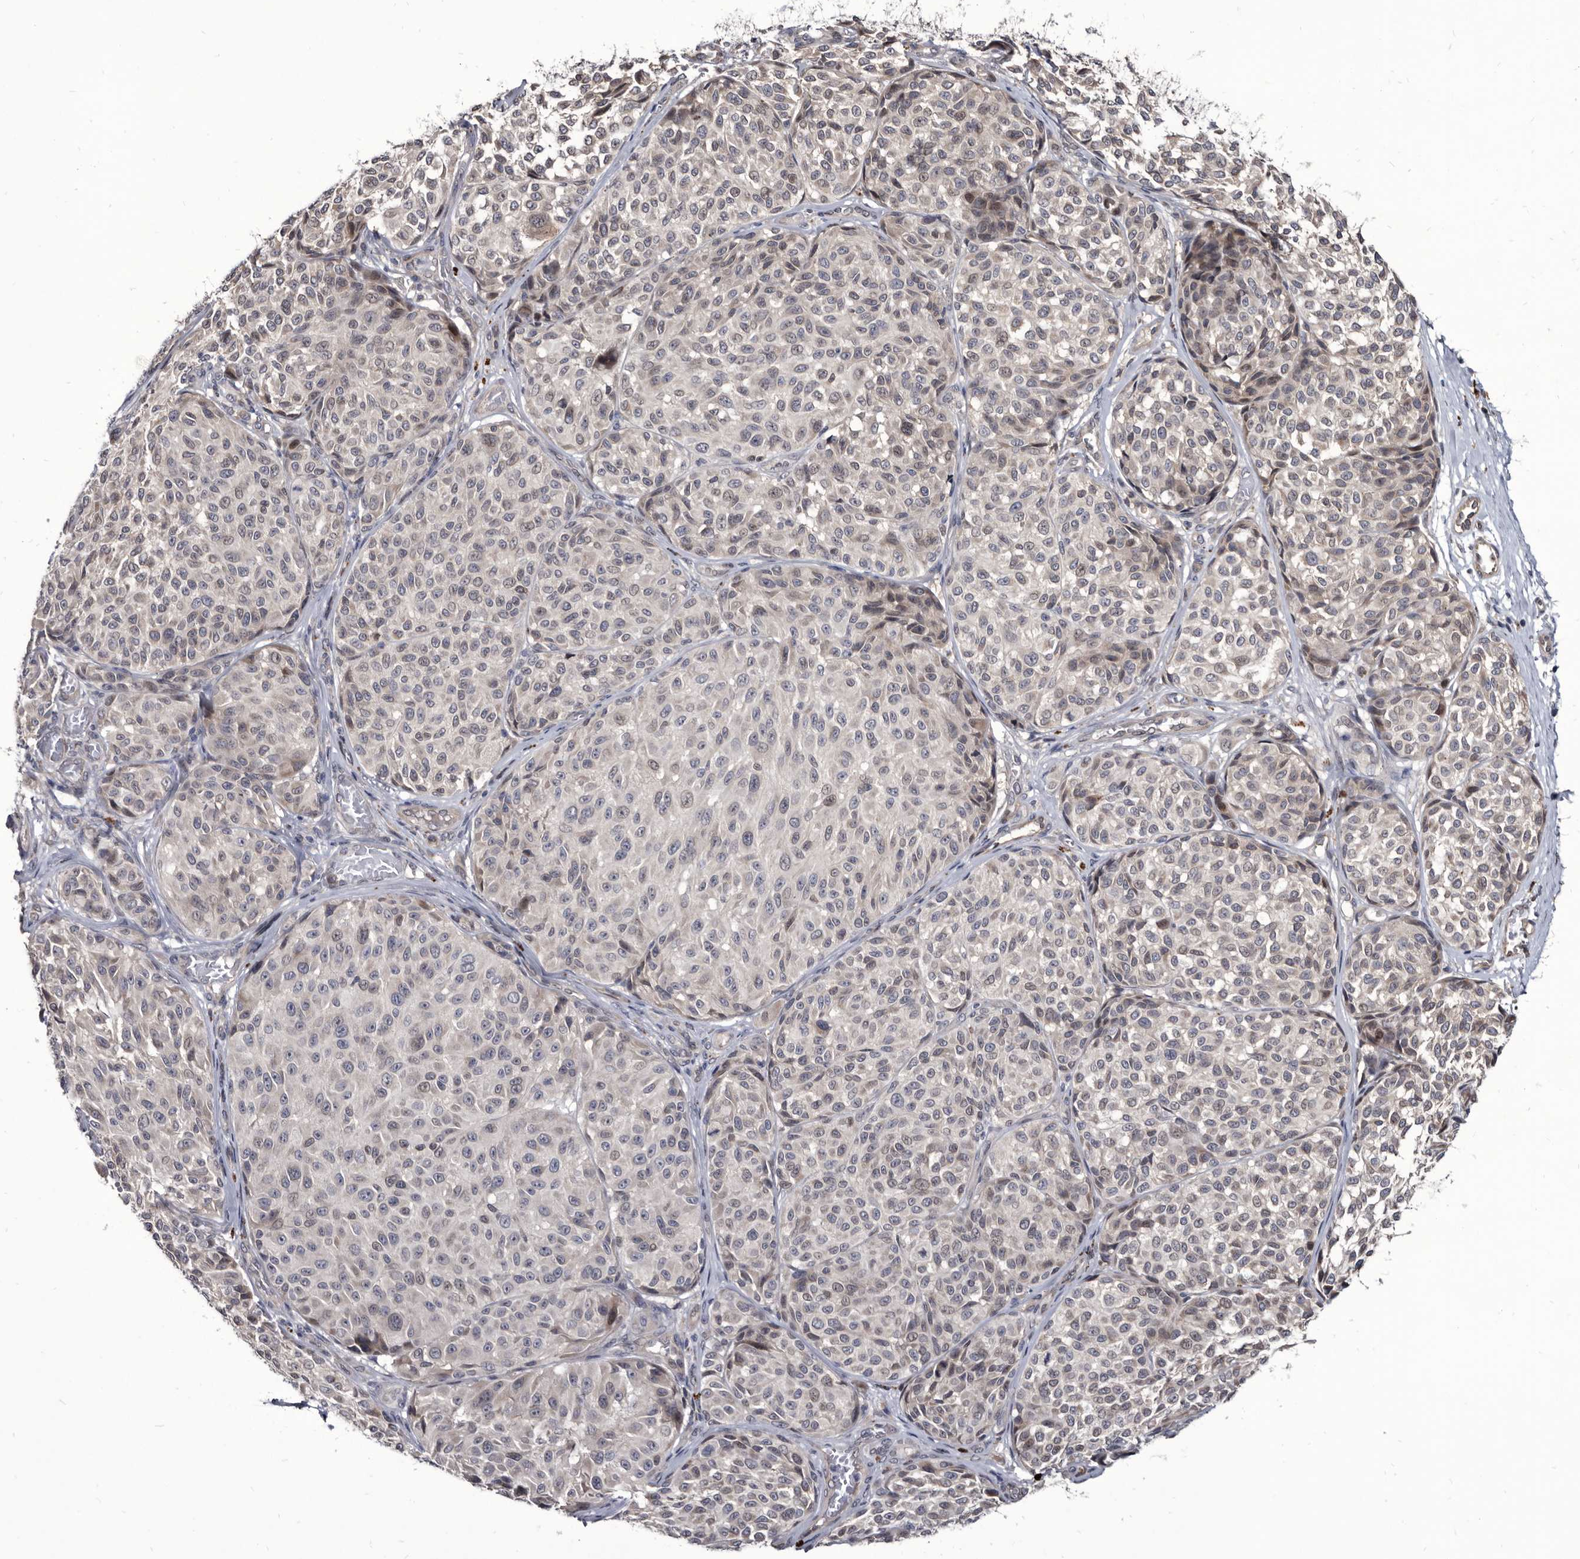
{"staining": {"intensity": "negative", "quantity": "none", "location": "none"}, "tissue": "melanoma", "cell_type": "Tumor cells", "image_type": "cancer", "snomed": [{"axis": "morphology", "description": "Malignant melanoma, NOS"}, {"axis": "topography", "description": "Skin"}], "caption": "The image displays no significant positivity in tumor cells of malignant melanoma. Nuclei are stained in blue.", "gene": "PROM1", "patient": {"sex": "male", "age": 83}}